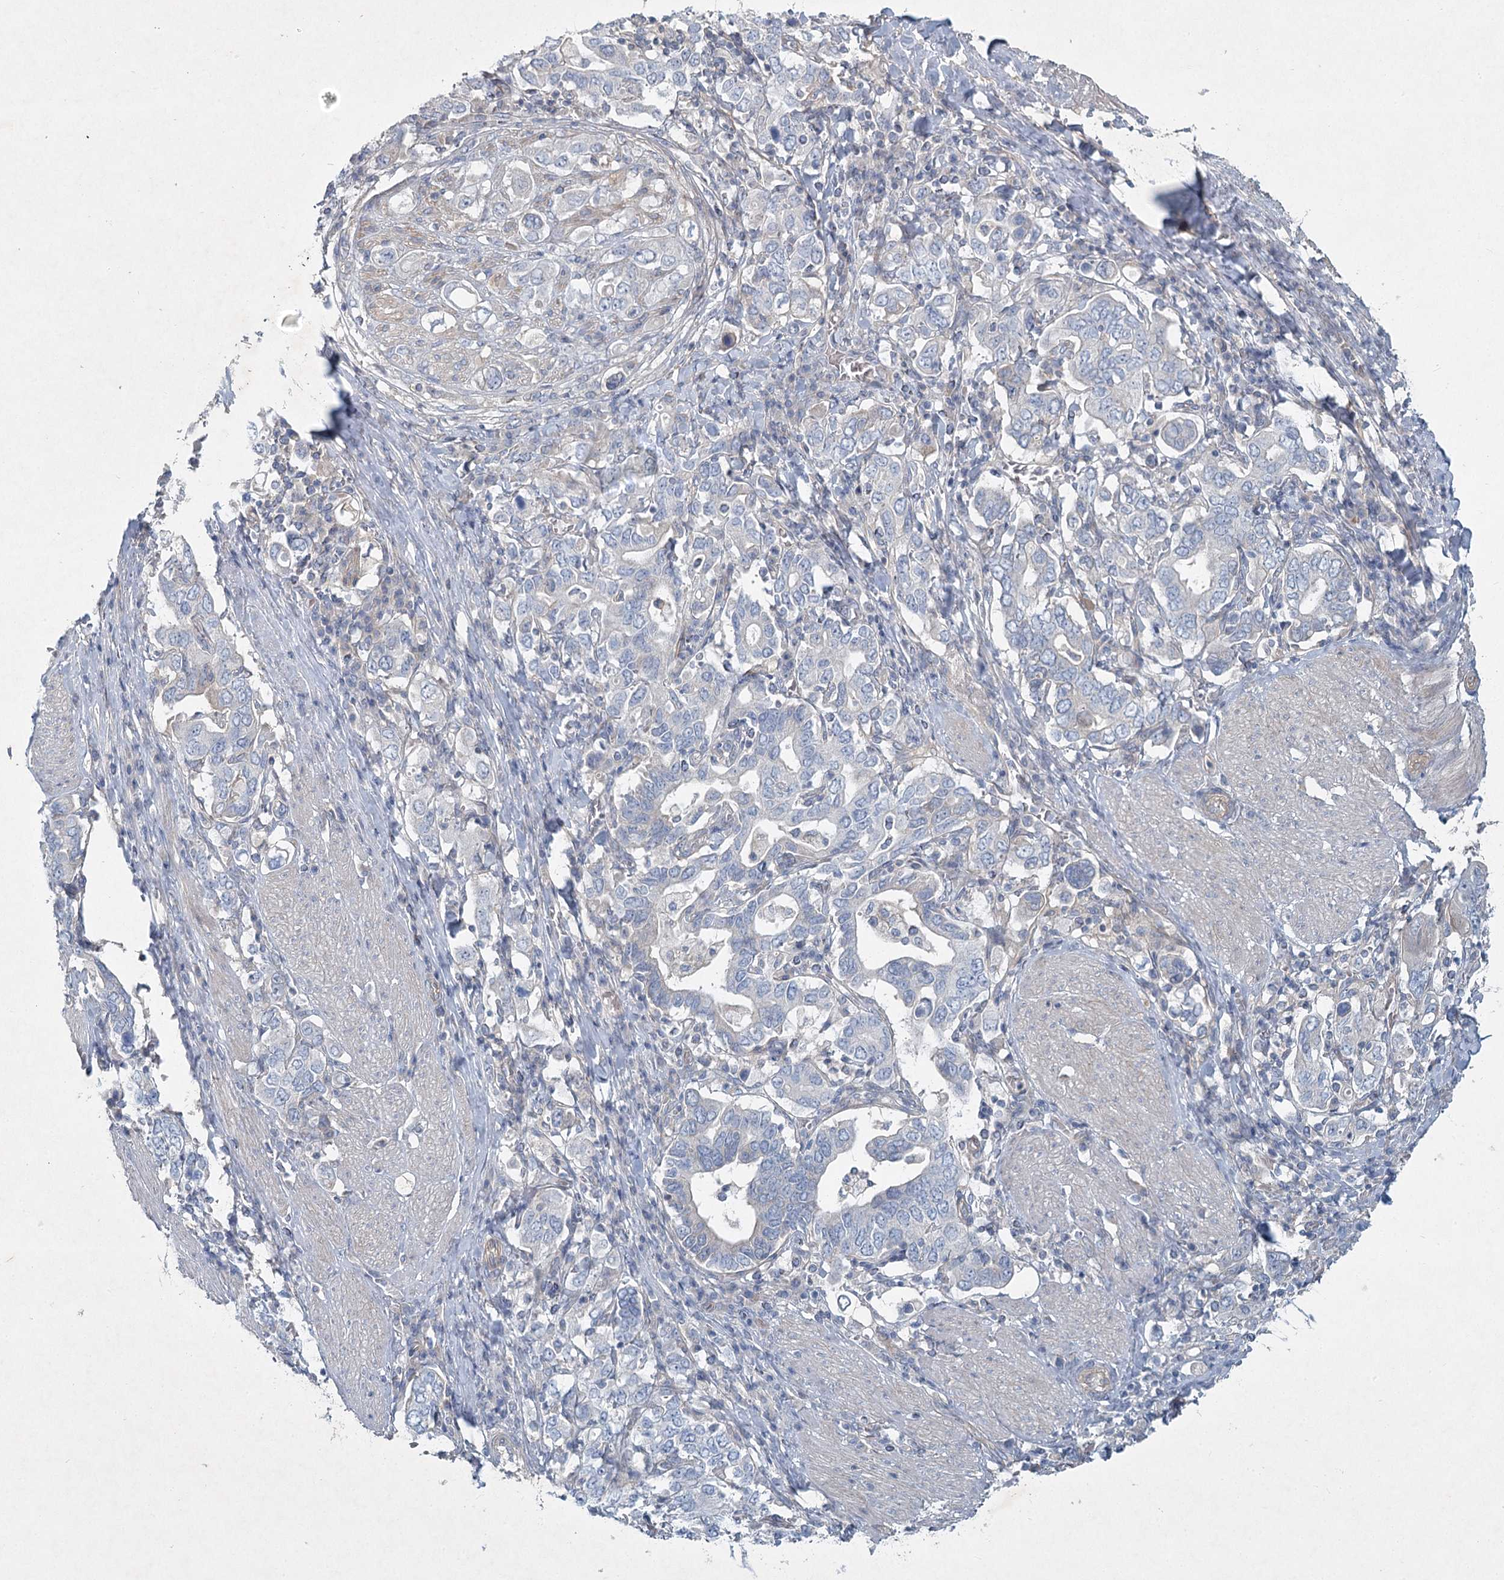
{"staining": {"intensity": "negative", "quantity": "none", "location": "none"}, "tissue": "stomach cancer", "cell_type": "Tumor cells", "image_type": "cancer", "snomed": [{"axis": "morphology", "description": "Adenocarcinoma, NOS"}, {"axis": "topography", "description": "Stomach, upper"}], "caption": "The histopathology image shows no staining of tumor cells in adenocarcinoma (stomach). Nuclei are stained in blue.", "gene": "DNMBP", "patient": {"sex": "male", "age": 62}}